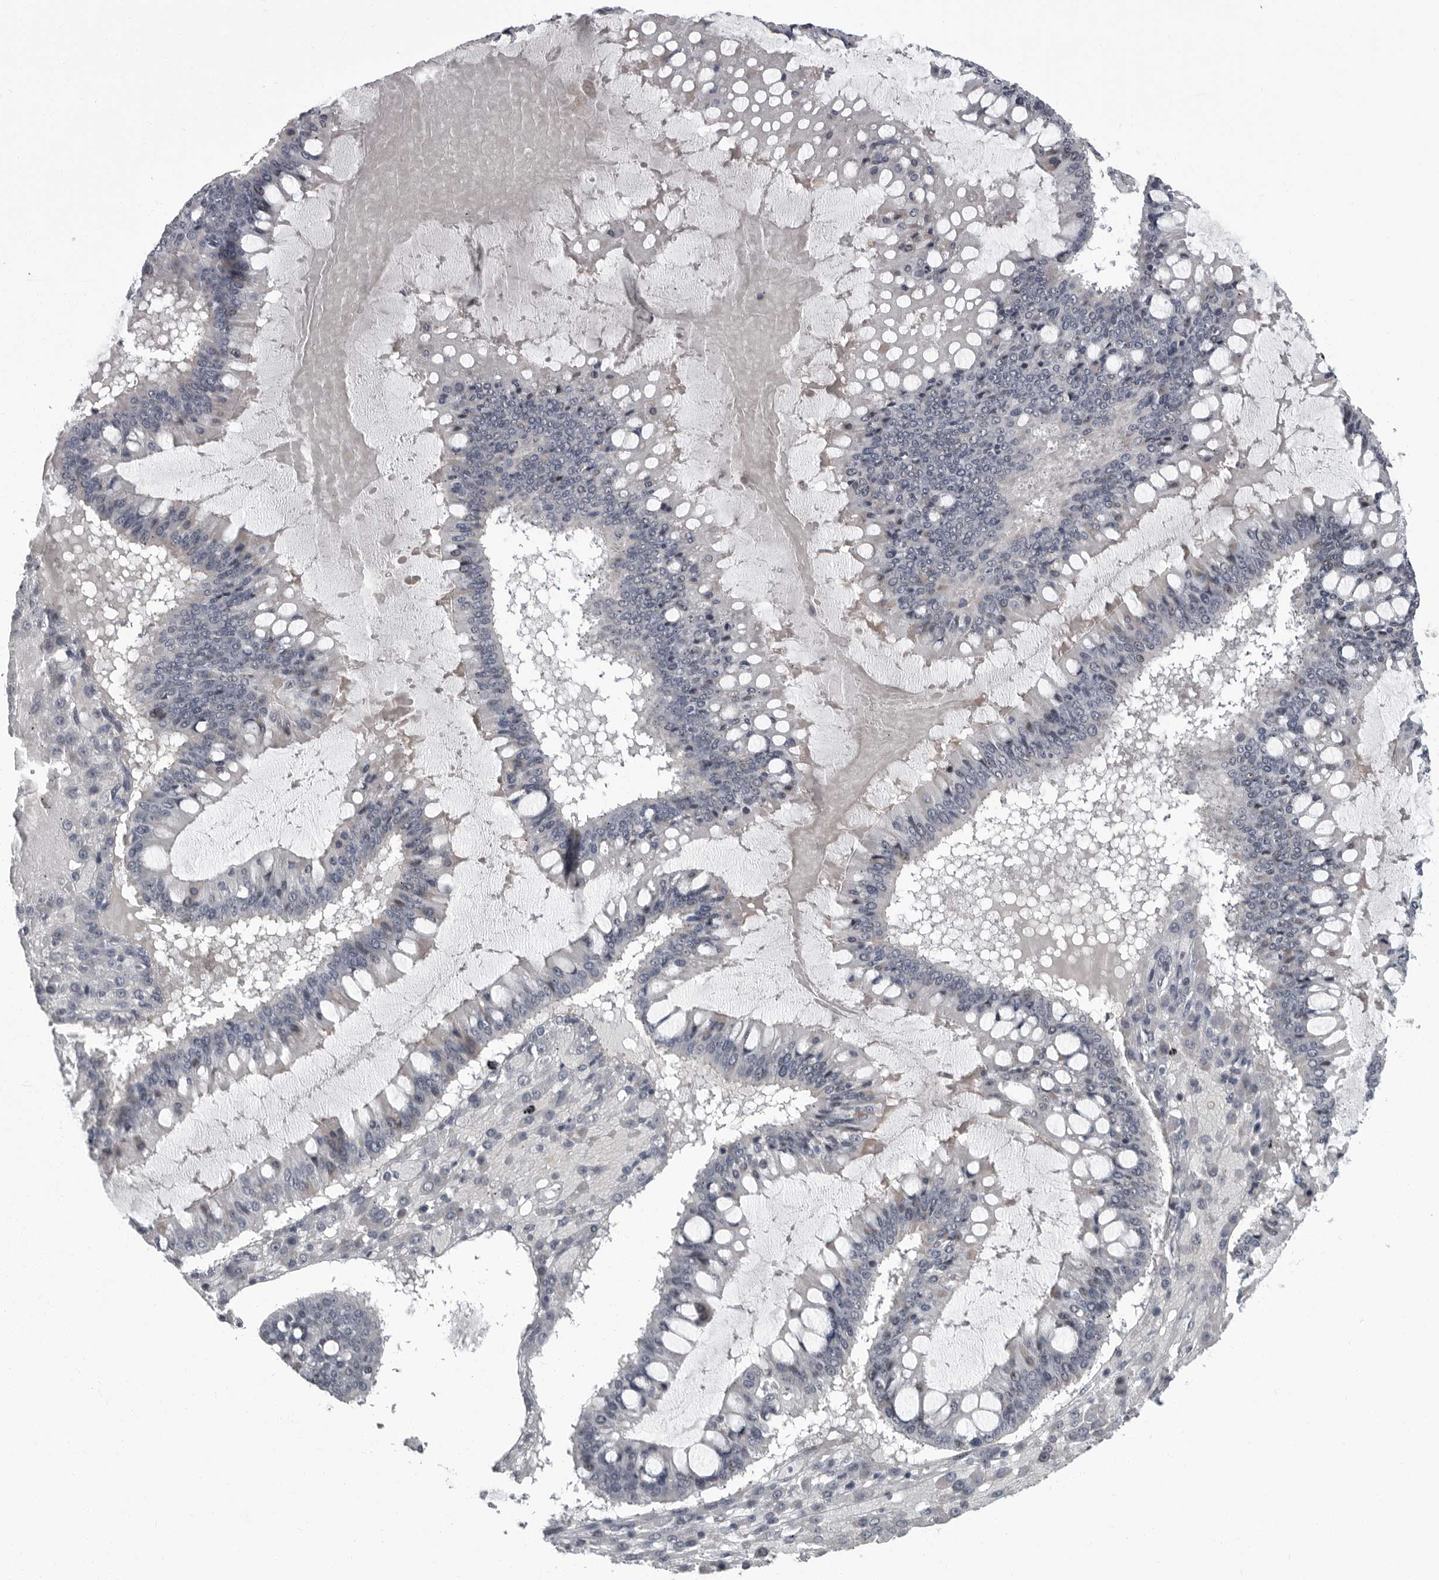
{"staining": {"intensity": "negative", "quantity": "none", "location": "none"}, "tissue": "ovarian cancer", "cell_type": "Tumor cells", "image_type": "cancer", "snomed": [{"axis": "morphology", "description": "Cystadenocarcinoma, mucinous, NOS"}, {"axis": "topography", "description": "Ovary"}], "caption": "High magnification brightfield microscopy of ovarian mucinous cystadenocarcinoma stained with DAB (brown) and counterstained with hematoxylin (blue): tumor cells show no significant expression. (Stains: DAB (3,3'-diaminobenzidine) IHC with hematoxylin counter stain, Microscopy: brightfield microscopy at high magnification).", "gene": "SLC25A39", "patient": {"sex": "female", "age": 73}}